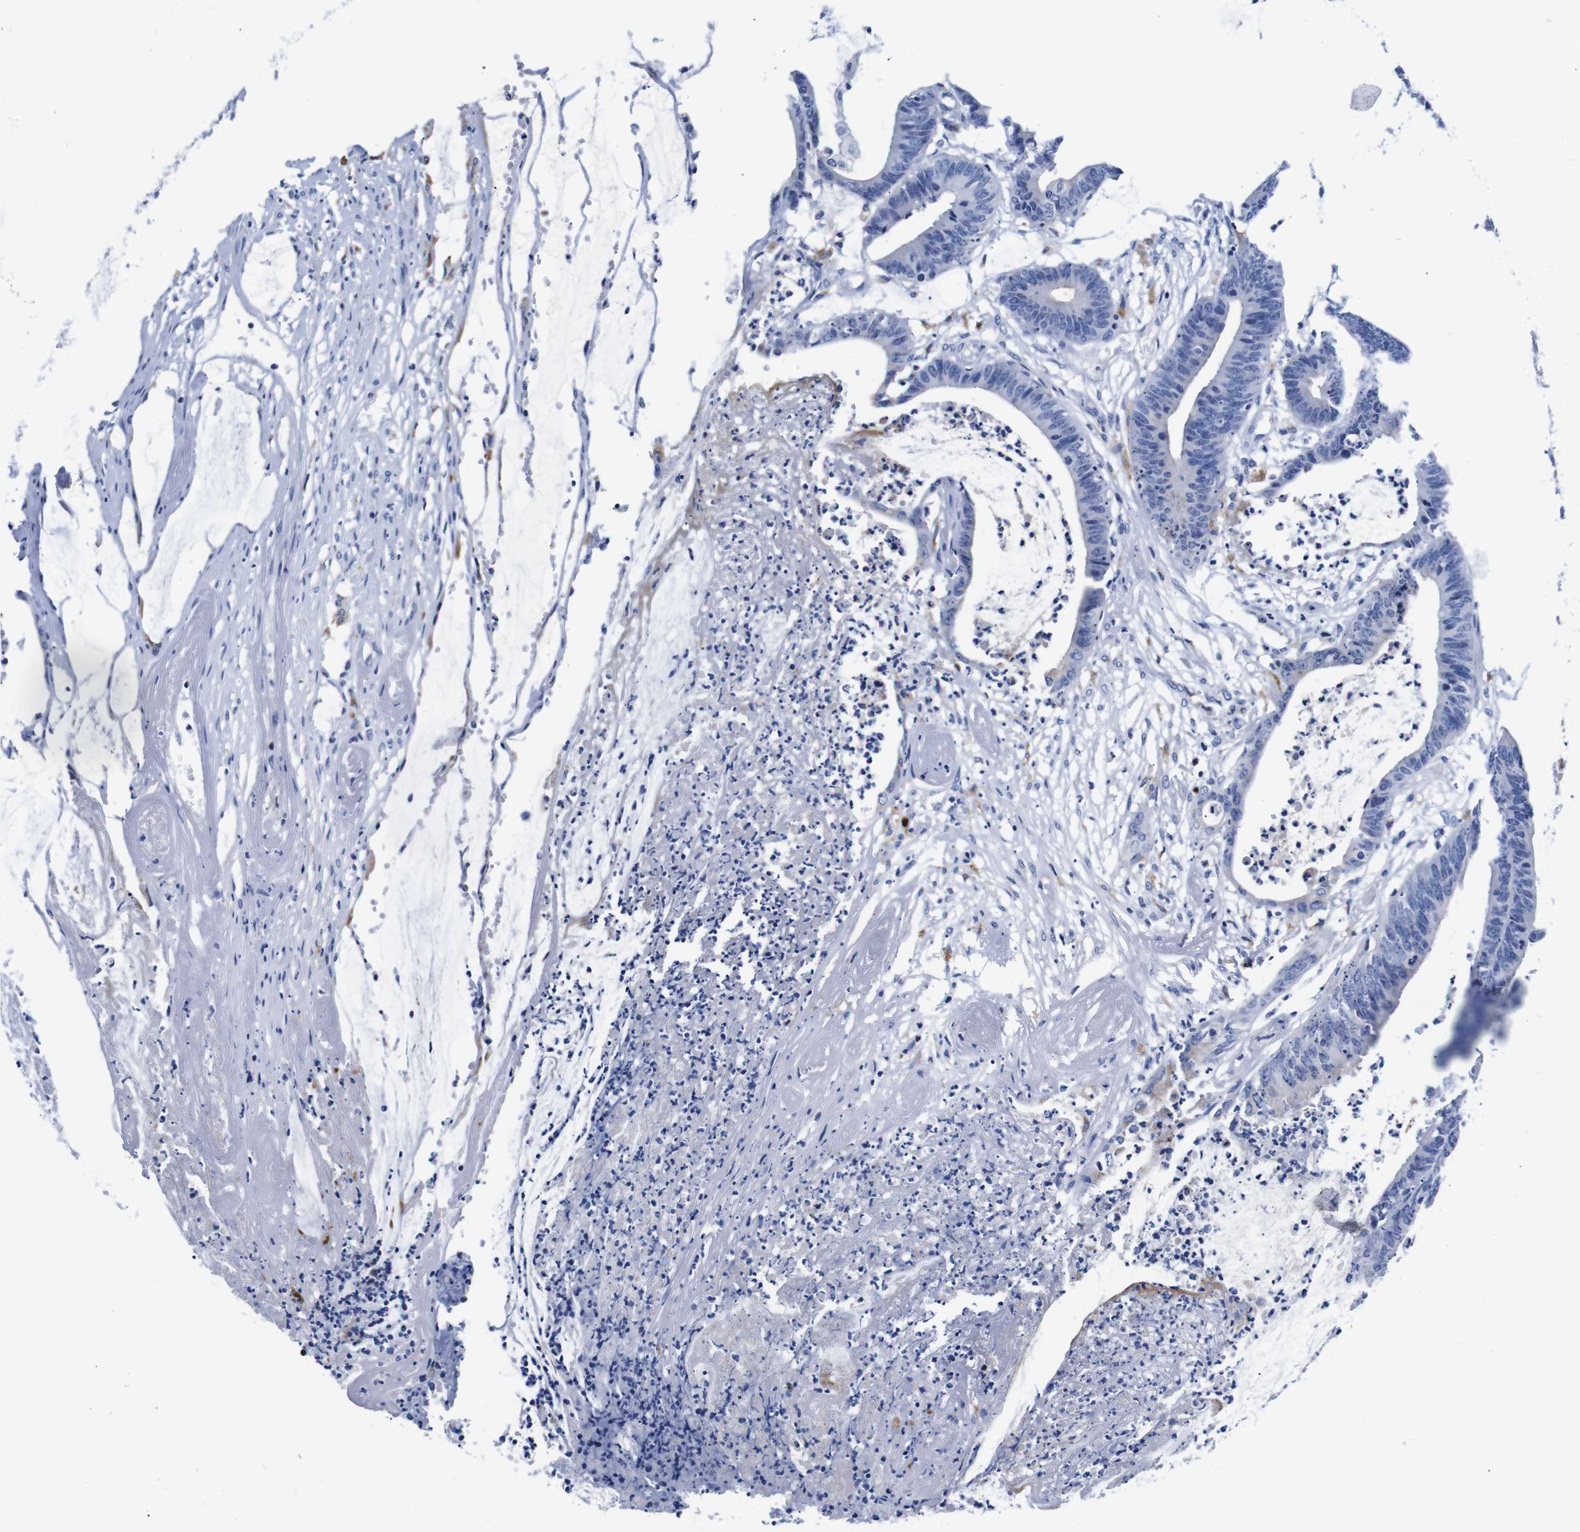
{"staining": {"intensity": "negative", "quantity": "none", "location": "none"}, "tissue": "colorectal cancer", "cell_type": "Tumor cells", "image_type": "cancer", "snomed": [{"axis": "morphology", "description": "Adenocarcinoma, NOS"}, {"axis": "topography", "description": "Rectum"}], "caption": "An immunohistochemistry (IHC) histopathology image of colorectal cancer is shown. There is no staining in tumor cells of colorectal cancer.", "gene": "HLA-DMB", "patient": {"sex": "female", "age": 66}}